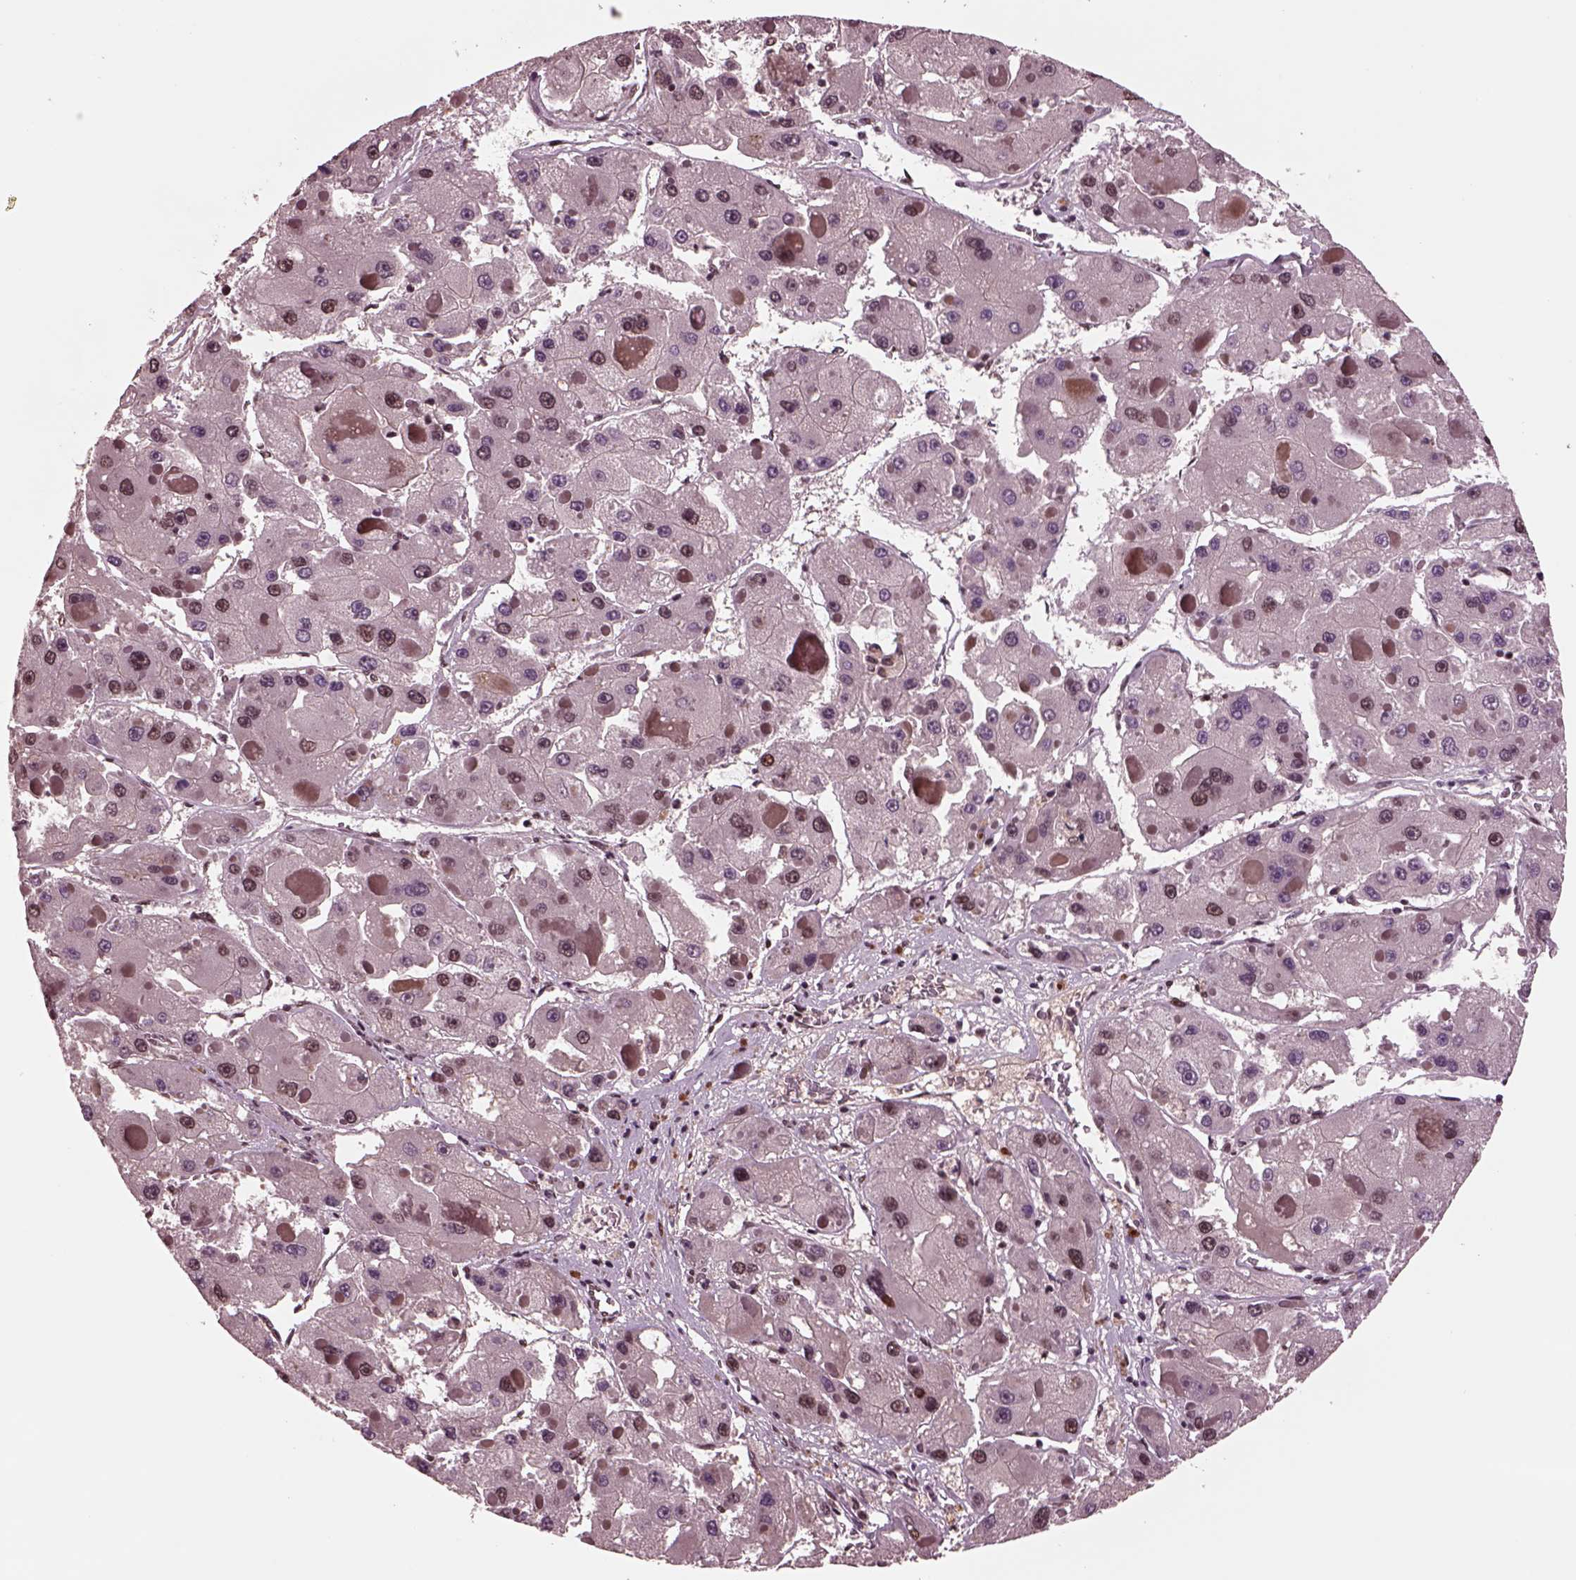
{"staining": {"intensity": "moderate", "quantity": "<25%", "location": "nuclear"}, "tissue": "liver cancer", "cell_type": "Tumor cells", "image_type": "cancer", "snomed": [{"axis": "morphology", "description": "Carcinoma, Hepatocellular, NOS"}, {"axis": "topography", "description": "Liver"}], "caption": "Approximately <25% of tumor cells in liver cancer (hepatocellular carcinoma) exhibit moderate nuclear protein staining as visualized by brown immunohistochemical staining.", "gene": "NAP1L5", "patient": {"sex": "female", "age": 73}}